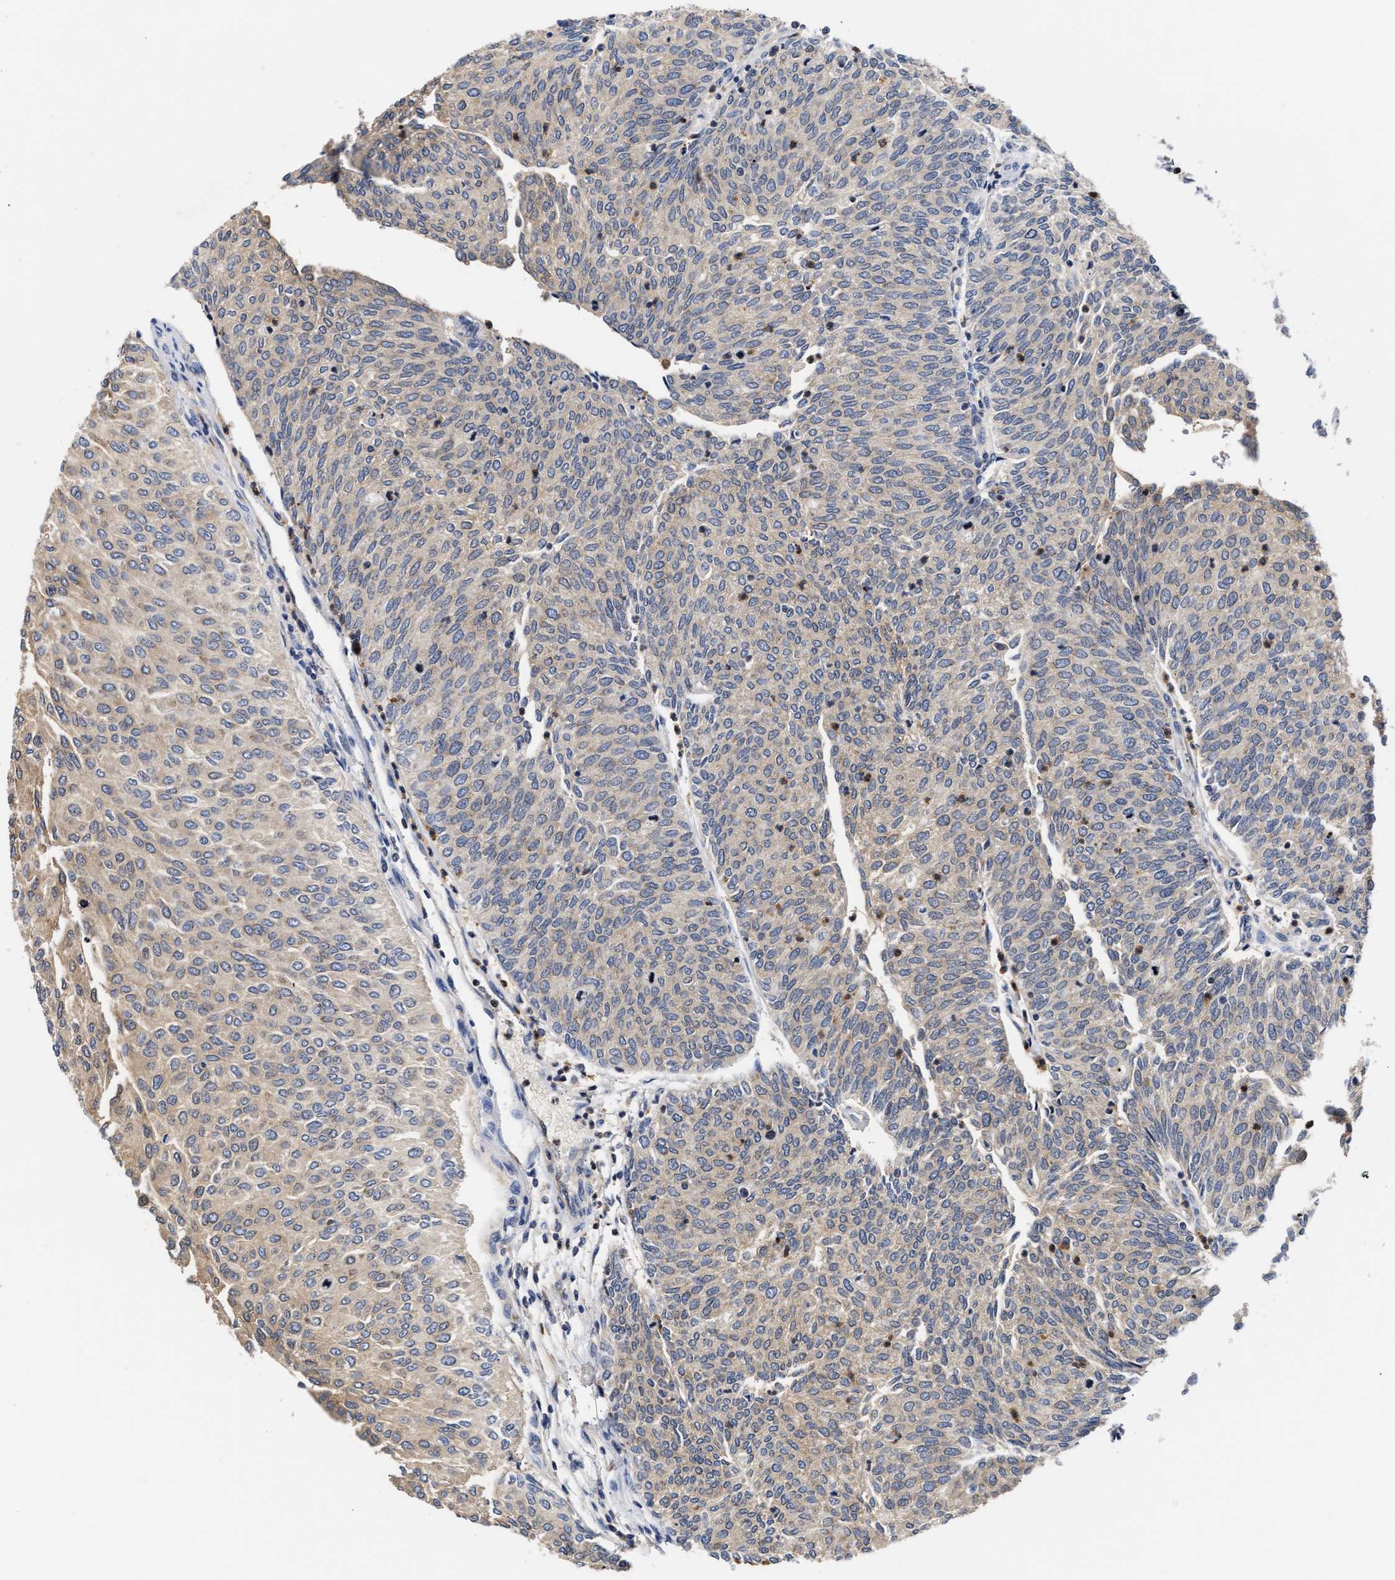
{"staining": {"intensity": "weak", "quantity": "25%-75%", "location": "cytoplasmic/membranous"}, "tissue": "urothelial cancer", "cell_type": "Tumor cells", "image_type": "cancer", "snomed": [{"axis": "morphology", "description": "Urothelial carcinoma, Low grade"}, {"axis": "topography", "description": "Urinary bladder"}], "caption": "Immunohistochemistry (DAB (3,3'-diaminobenzidine)) staining of urothelial cancer reveals weak cytoplasmic/membranous protein positivity in about 25%-75% of tumor cells.", "gene": "KLHDC1", "patient": {"sex": "female", "age": 79}}